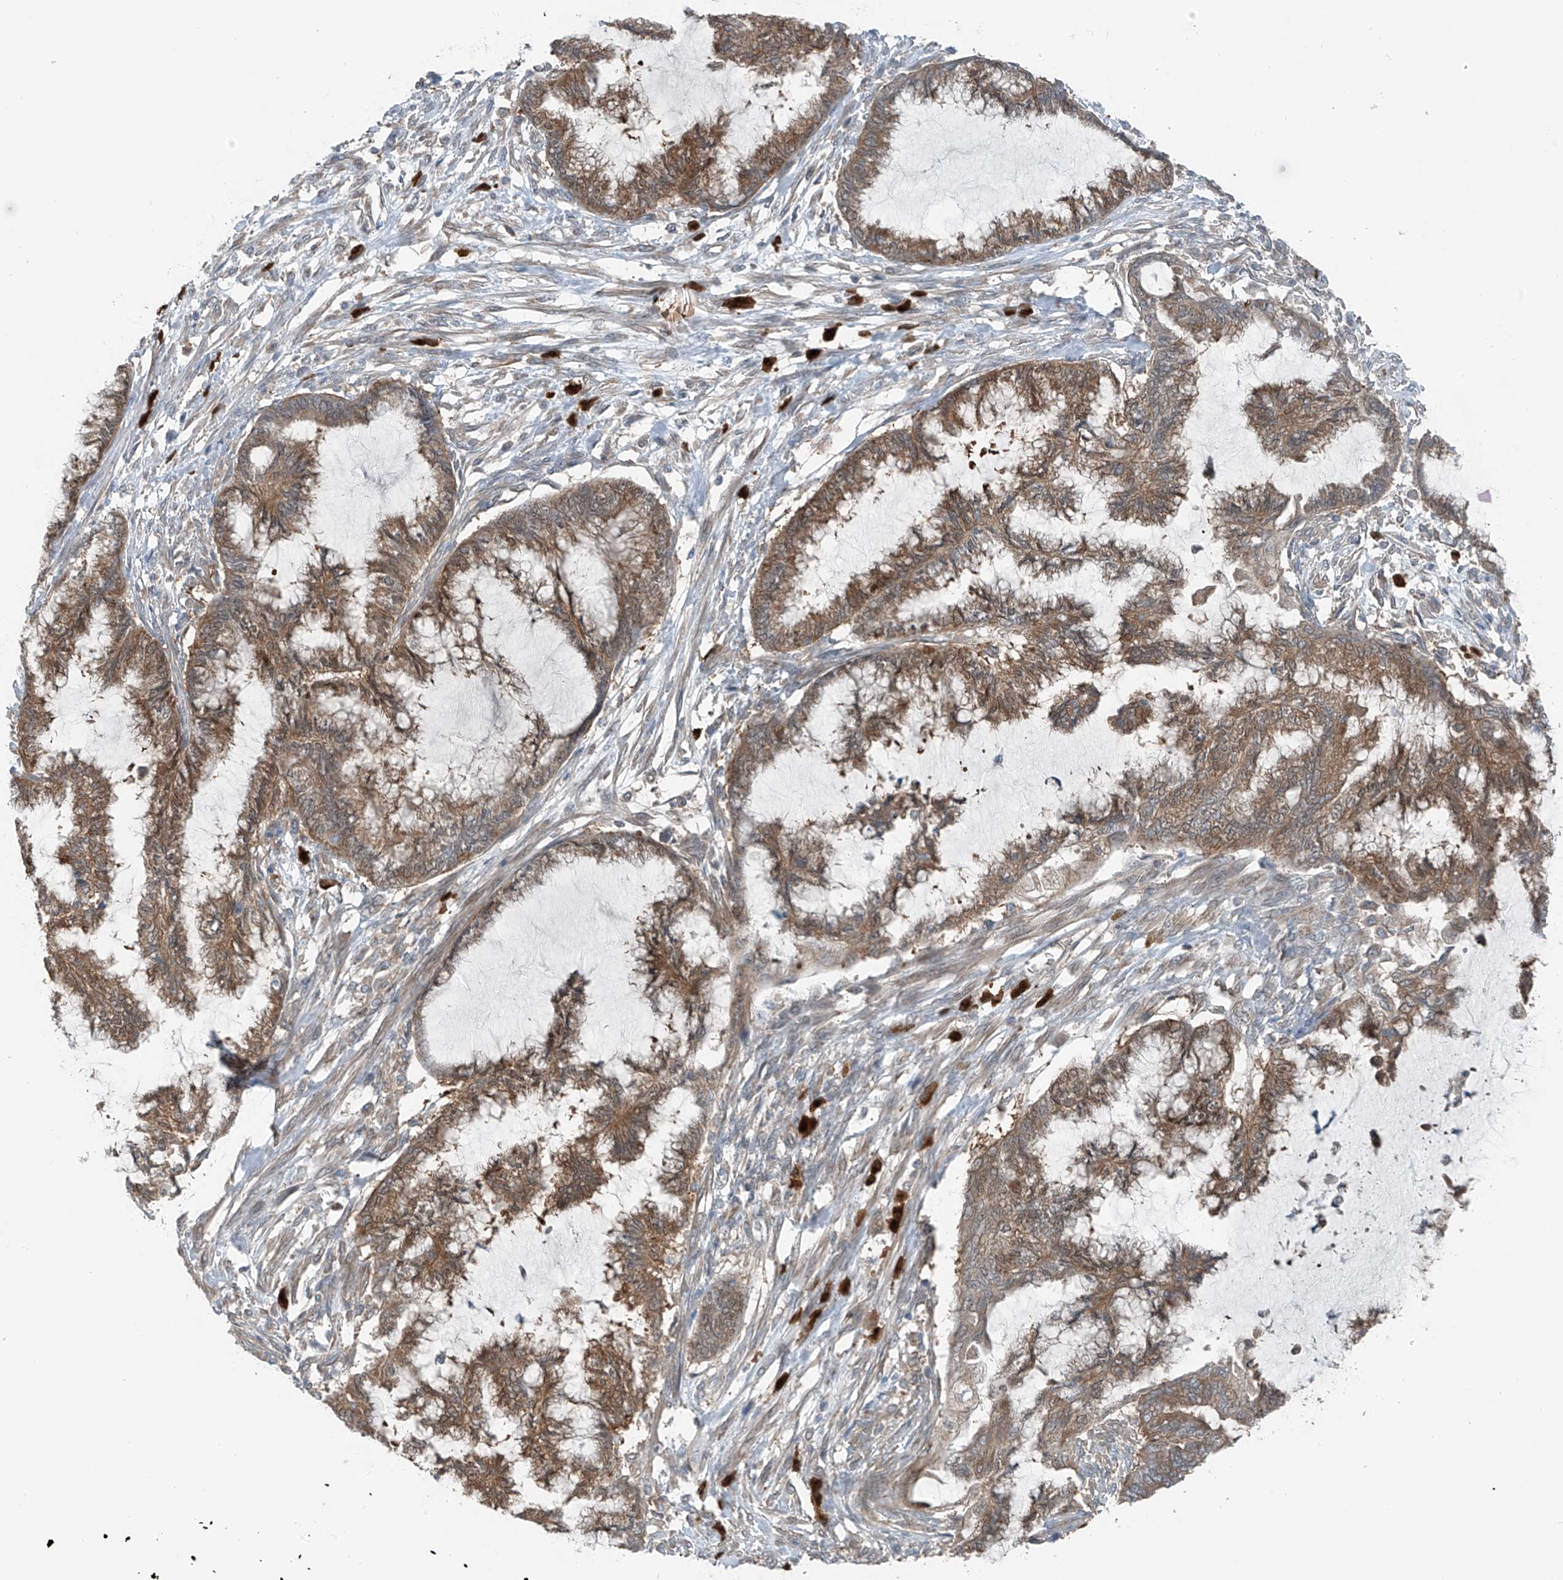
{"staining": {"intensity": "moderate", "quantity": ">75%", "location": "cytoplasmic/membranous"}, "tissue": "endometrial cancer", "cell_type": "Tumor cells", "image_type": "cancer", "snomed": [{"axis": "morphology", "description": "Adenocarcinoma, NOS"}, {"axis": "topography", "description": "Endometrium"}], "caption": "Tumor cells show medium levels of moderate cytoplasmic/membranous positivity in about >75% of cells in adenocarcinoma (endometrial).", "gene": "SLC12A6", "patient": {"sex": "female", "age": 86}}